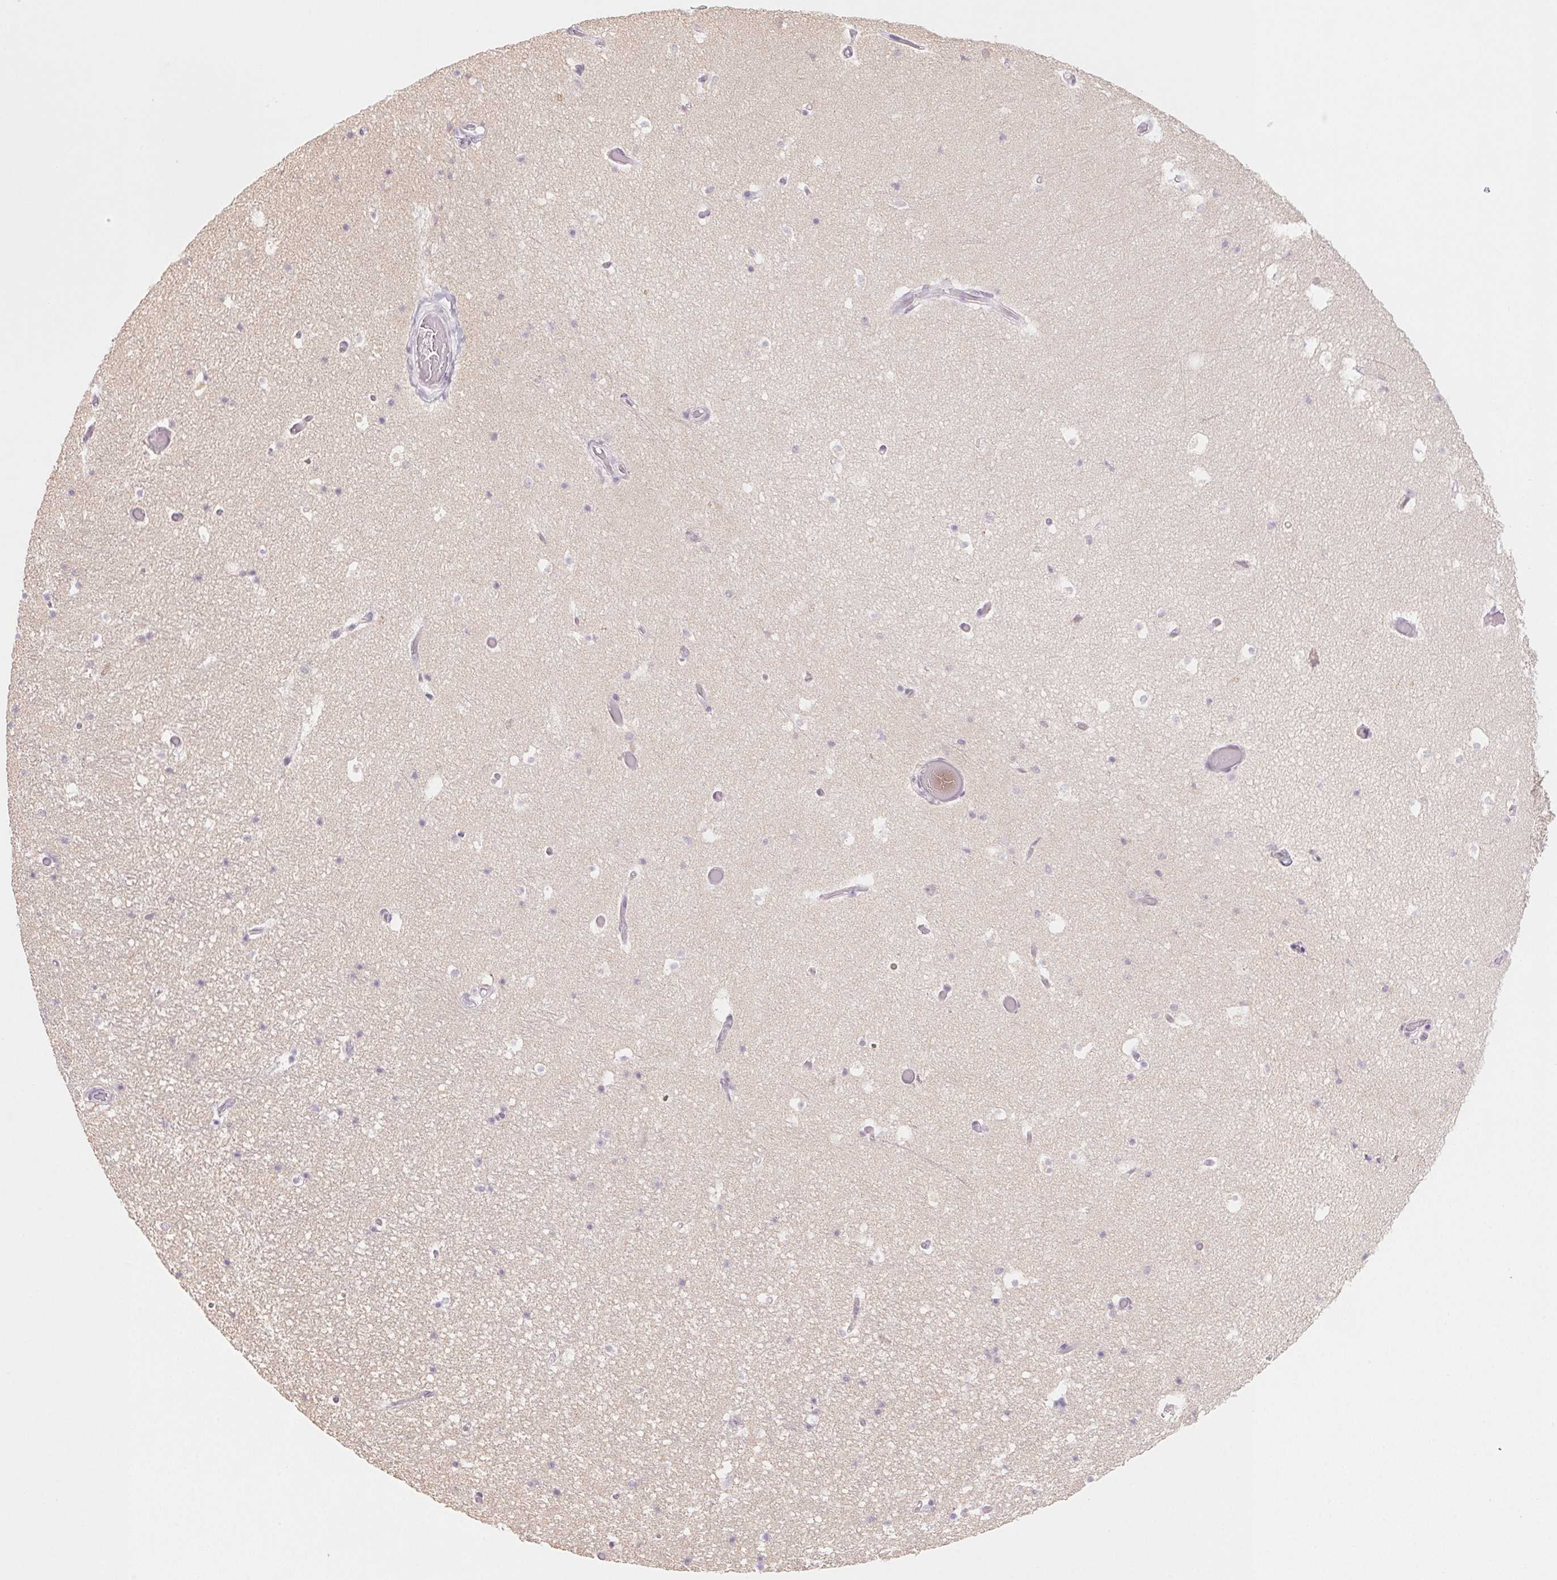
{"staining": {"intensity": "negative", "quantity": "none", "location": "none"}, "tissue": "hippocampus", "cell_type": "Glial cells", "image_type": "normal", "snomed": [{"axis": "morphology", "description": "Normal tissue, NOS"}, {"axis": "topography", "description": "Hippocampus"}], "caption": "IHC histopathology image of unremarkable human hippocampus stained for a protein (brown), which demonstrates no expression in glial cells.", "gene": "SLC6A18", "patient": {"sex": "male", "age": 26}}